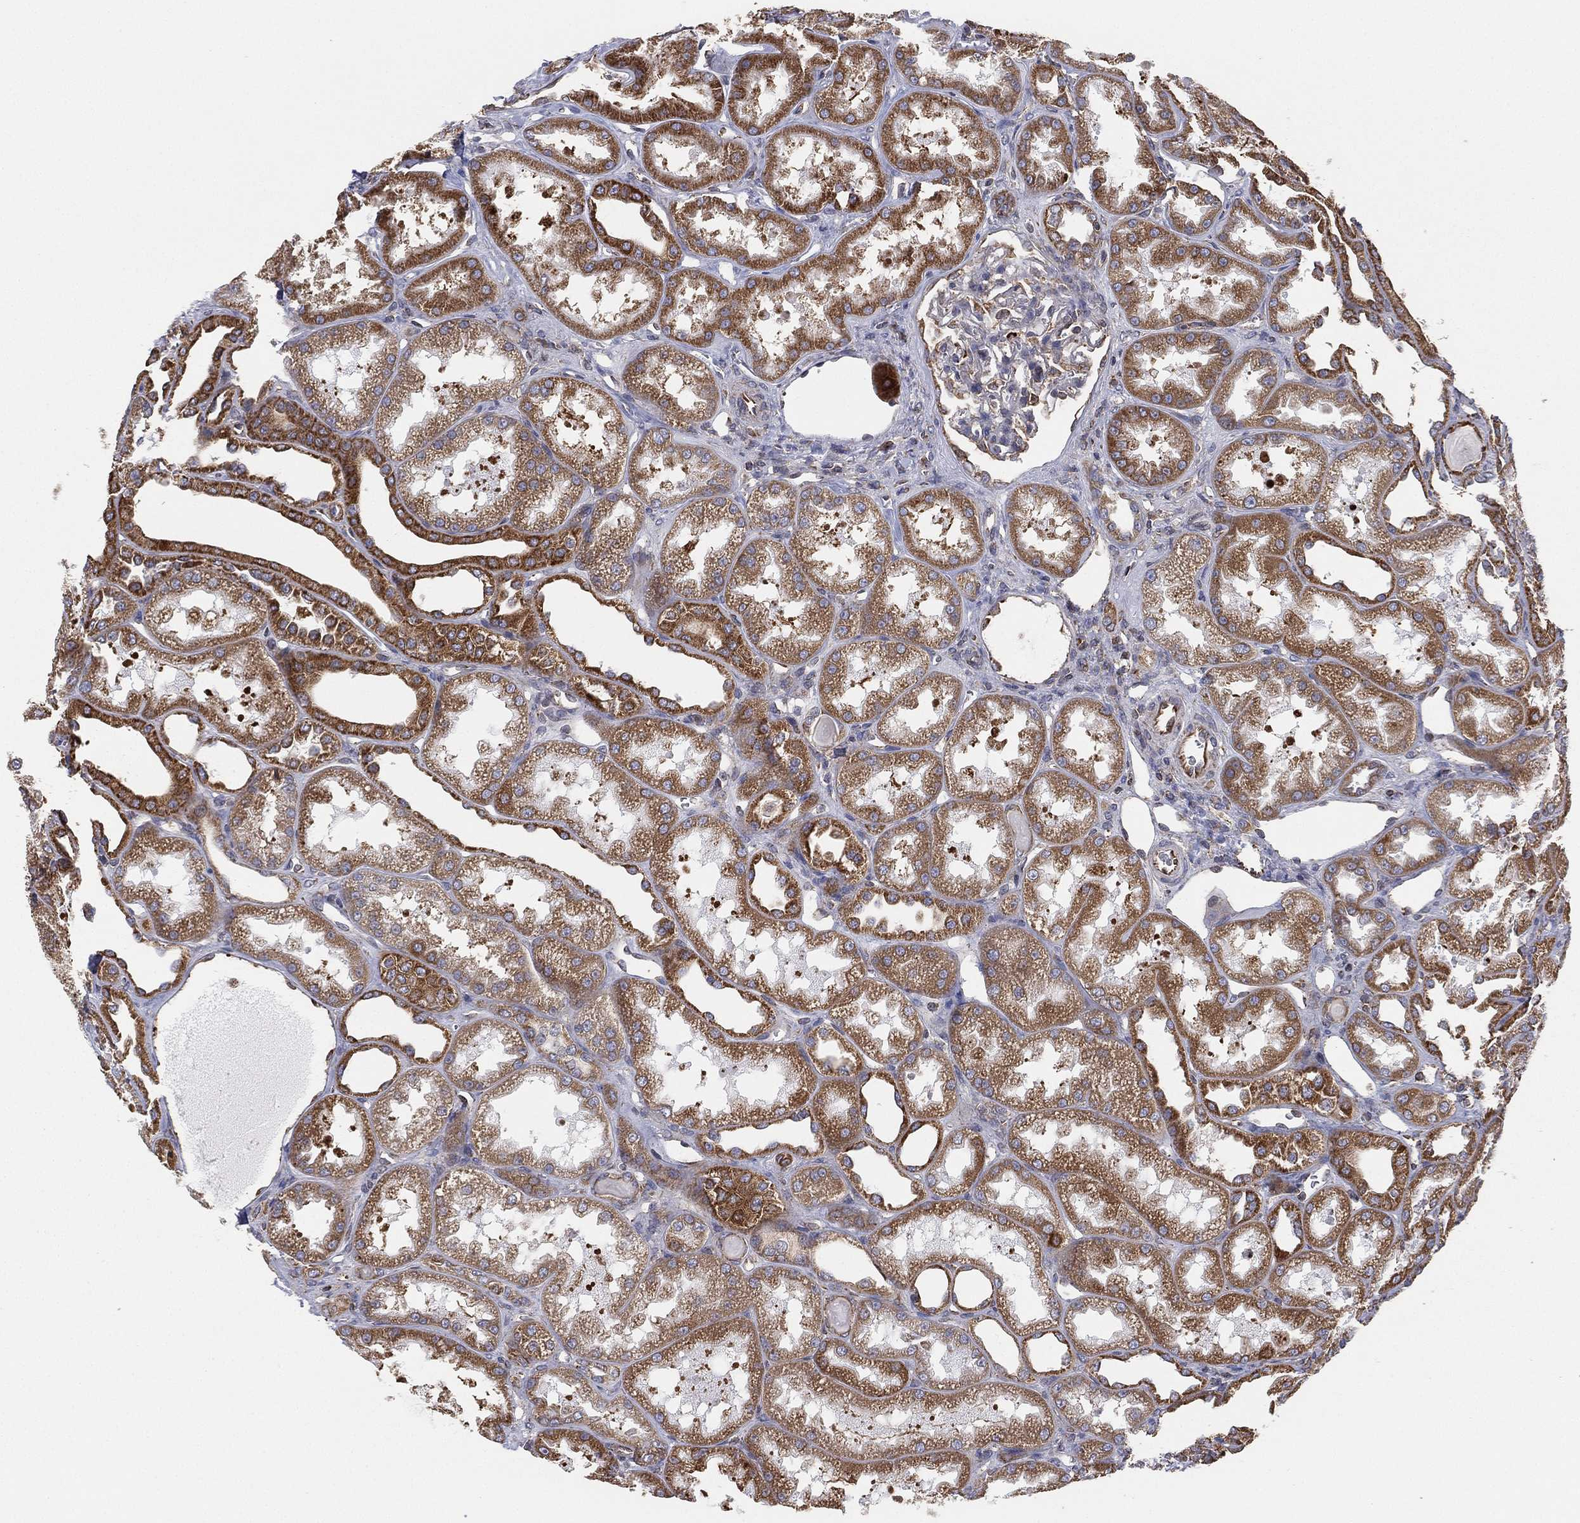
{"staining": {"intensity": "negative", "quantity": "none", "location": "none"}, "tissue": "kidney", "cell_type": "Cells in glomeruli", "image_type": "normal", "snomed": [{"axis": "morphology", "description": "Normal tissue, NOS"}, {"axis": "topography", "description": "Kidney"}], "caption": "This is an IHC micrograph of normal kidney. There is no expression in cells in glomeruli.", "gene": "CYB5B", "patient": {"sex": "male", "age": 61}}